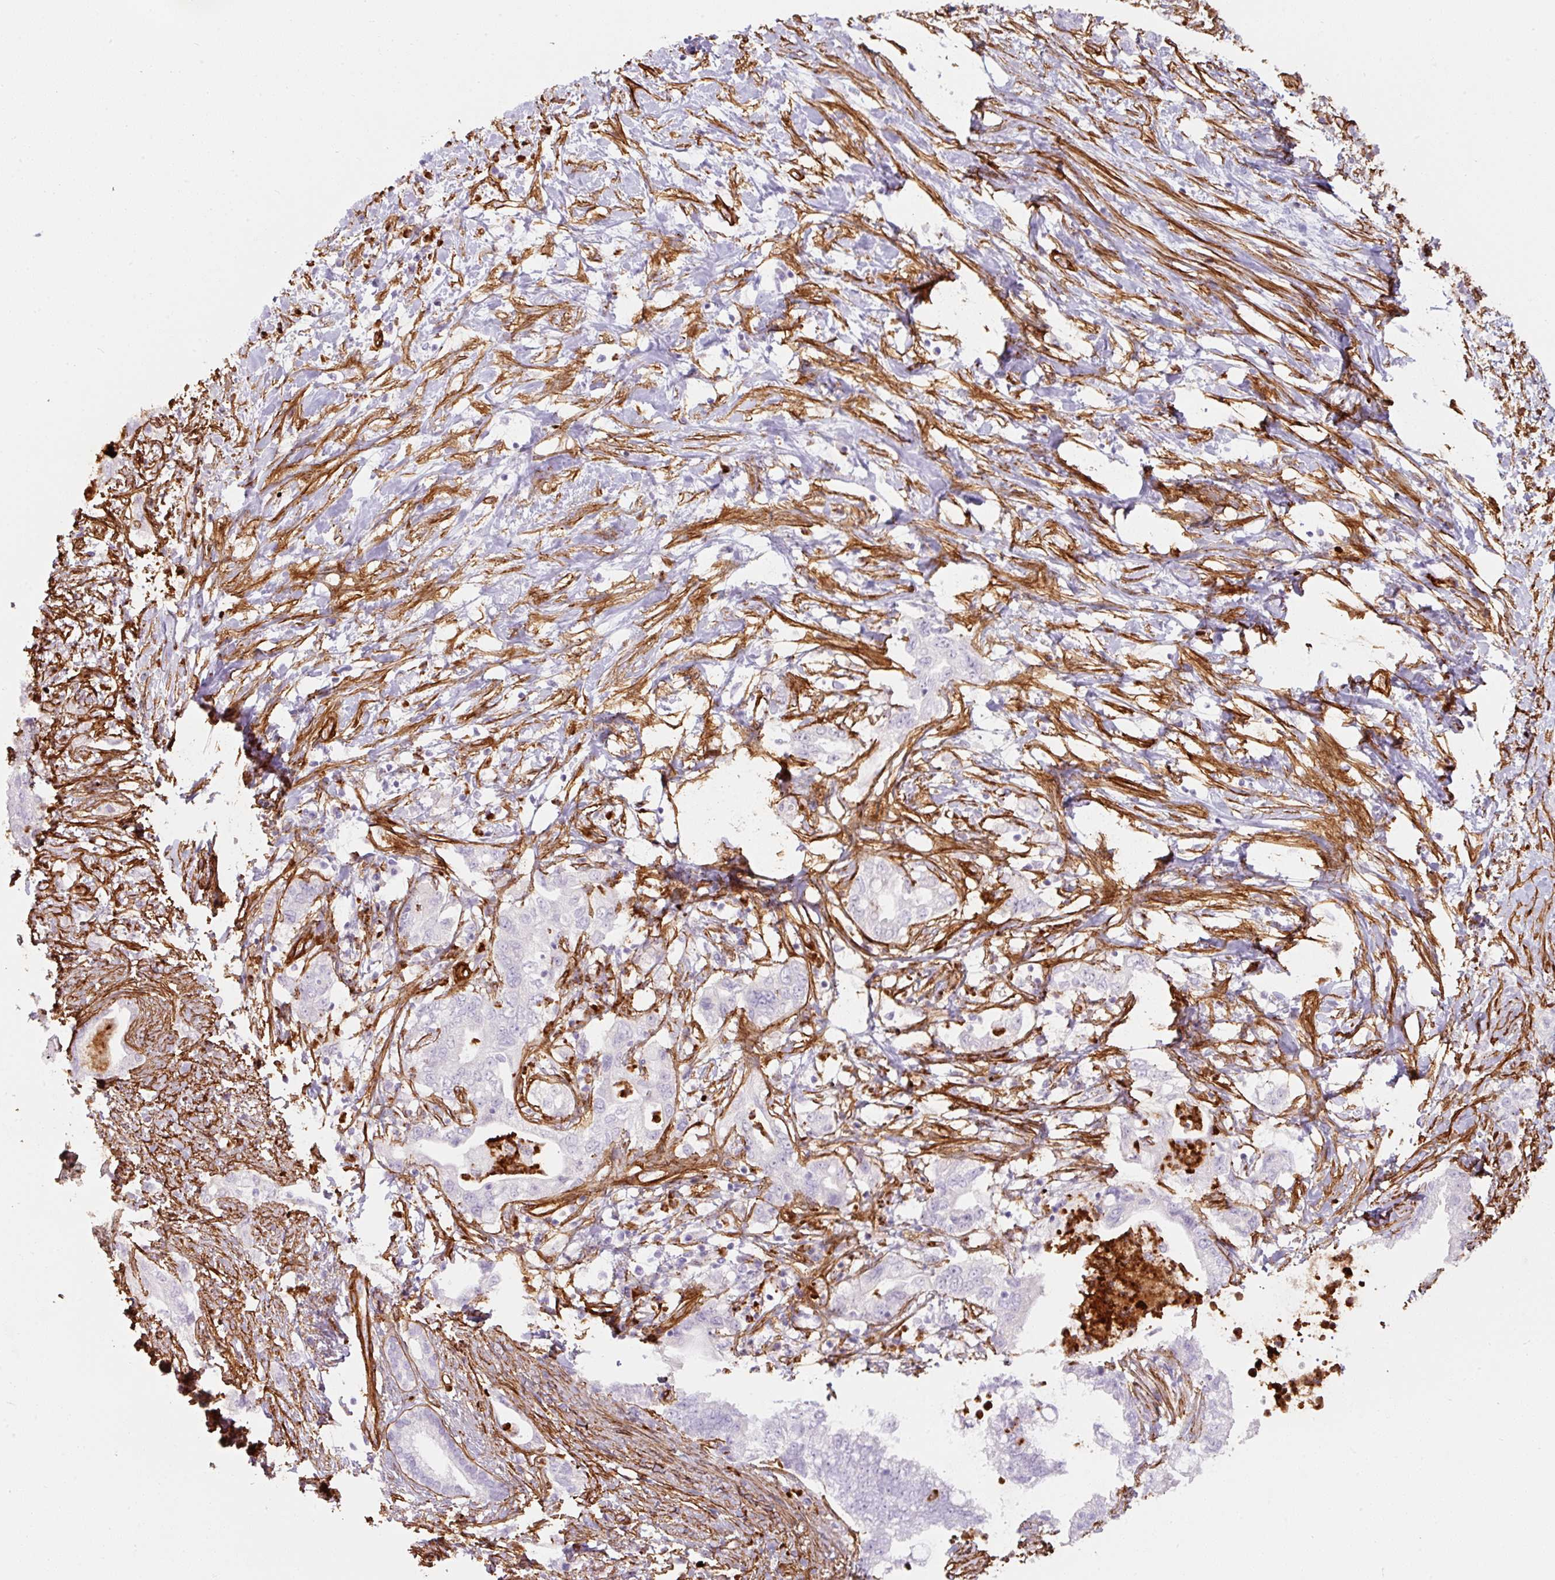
{"staining": {"intensity": "negative", "quantity": "none", "location": "none"}, "tissue": "pancreatic cancer", "cell_type": "Tumor cells", "image_type": "cancer", "snomed": [{"axis": "morphology", "description": "Adenocarcinoma, NOS"}, {"axis": "topography", "description": "Pancreas"}], "caption": "Immunohistochemical staining of adenocarcinoma (pancreatic) demonstrates no significant expression in tumor cells. The staining is performed using DAB (3,3'-diaminobenzidine) brown chromogen with nuclei counter-stained in using hematoxylin.", "gene": "LOXL4", "patient": {"sex": "female", "age": 73}}